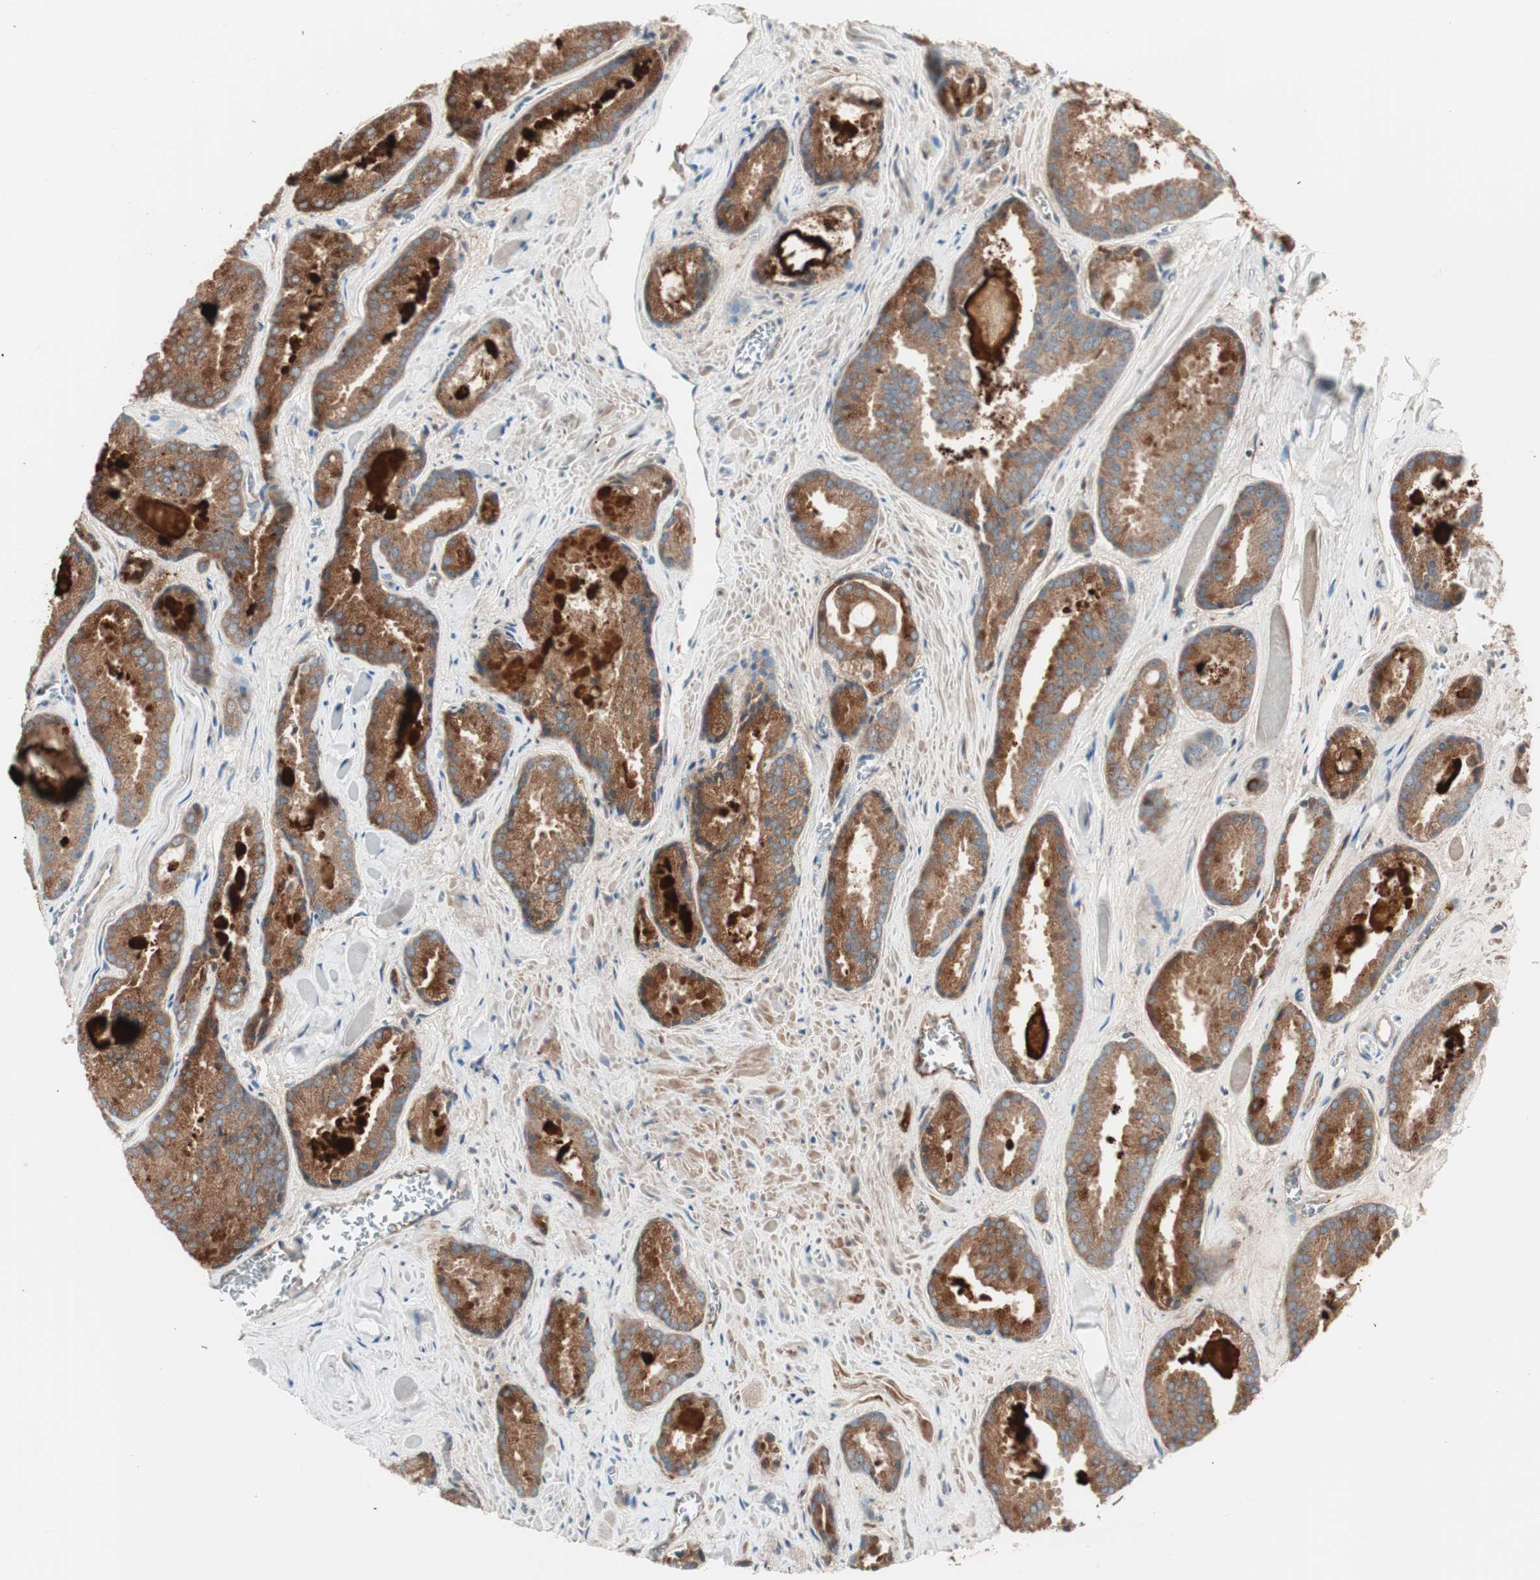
{"staining": {"intensity": "strong", "quantity": ">75%", "location": "cytoplasmic/membranous"}, "tissue": "prostate cancer", "cell_type": "Tumor cells", "image_type": "cancer", "snomed": [{"axis": "morphology", "description": "Adenocarcinoma, Low grade"}, {"axis": "topography", "description": "Prostate"}], "caption": "IHC photomicrograph of neoplastic tissue: prostate cancer (adenocarcinoma (low-grade)) stained using immunohistochemistry (IHC) exhibits high levels of strong protein expression localized specifically in the cytoplasmic/membranous of tumor cells, appearing as a cytoplasmic/membranous brown color.", "gene": "FGFR4", "patient": {"sex": "male", "age": 64}}